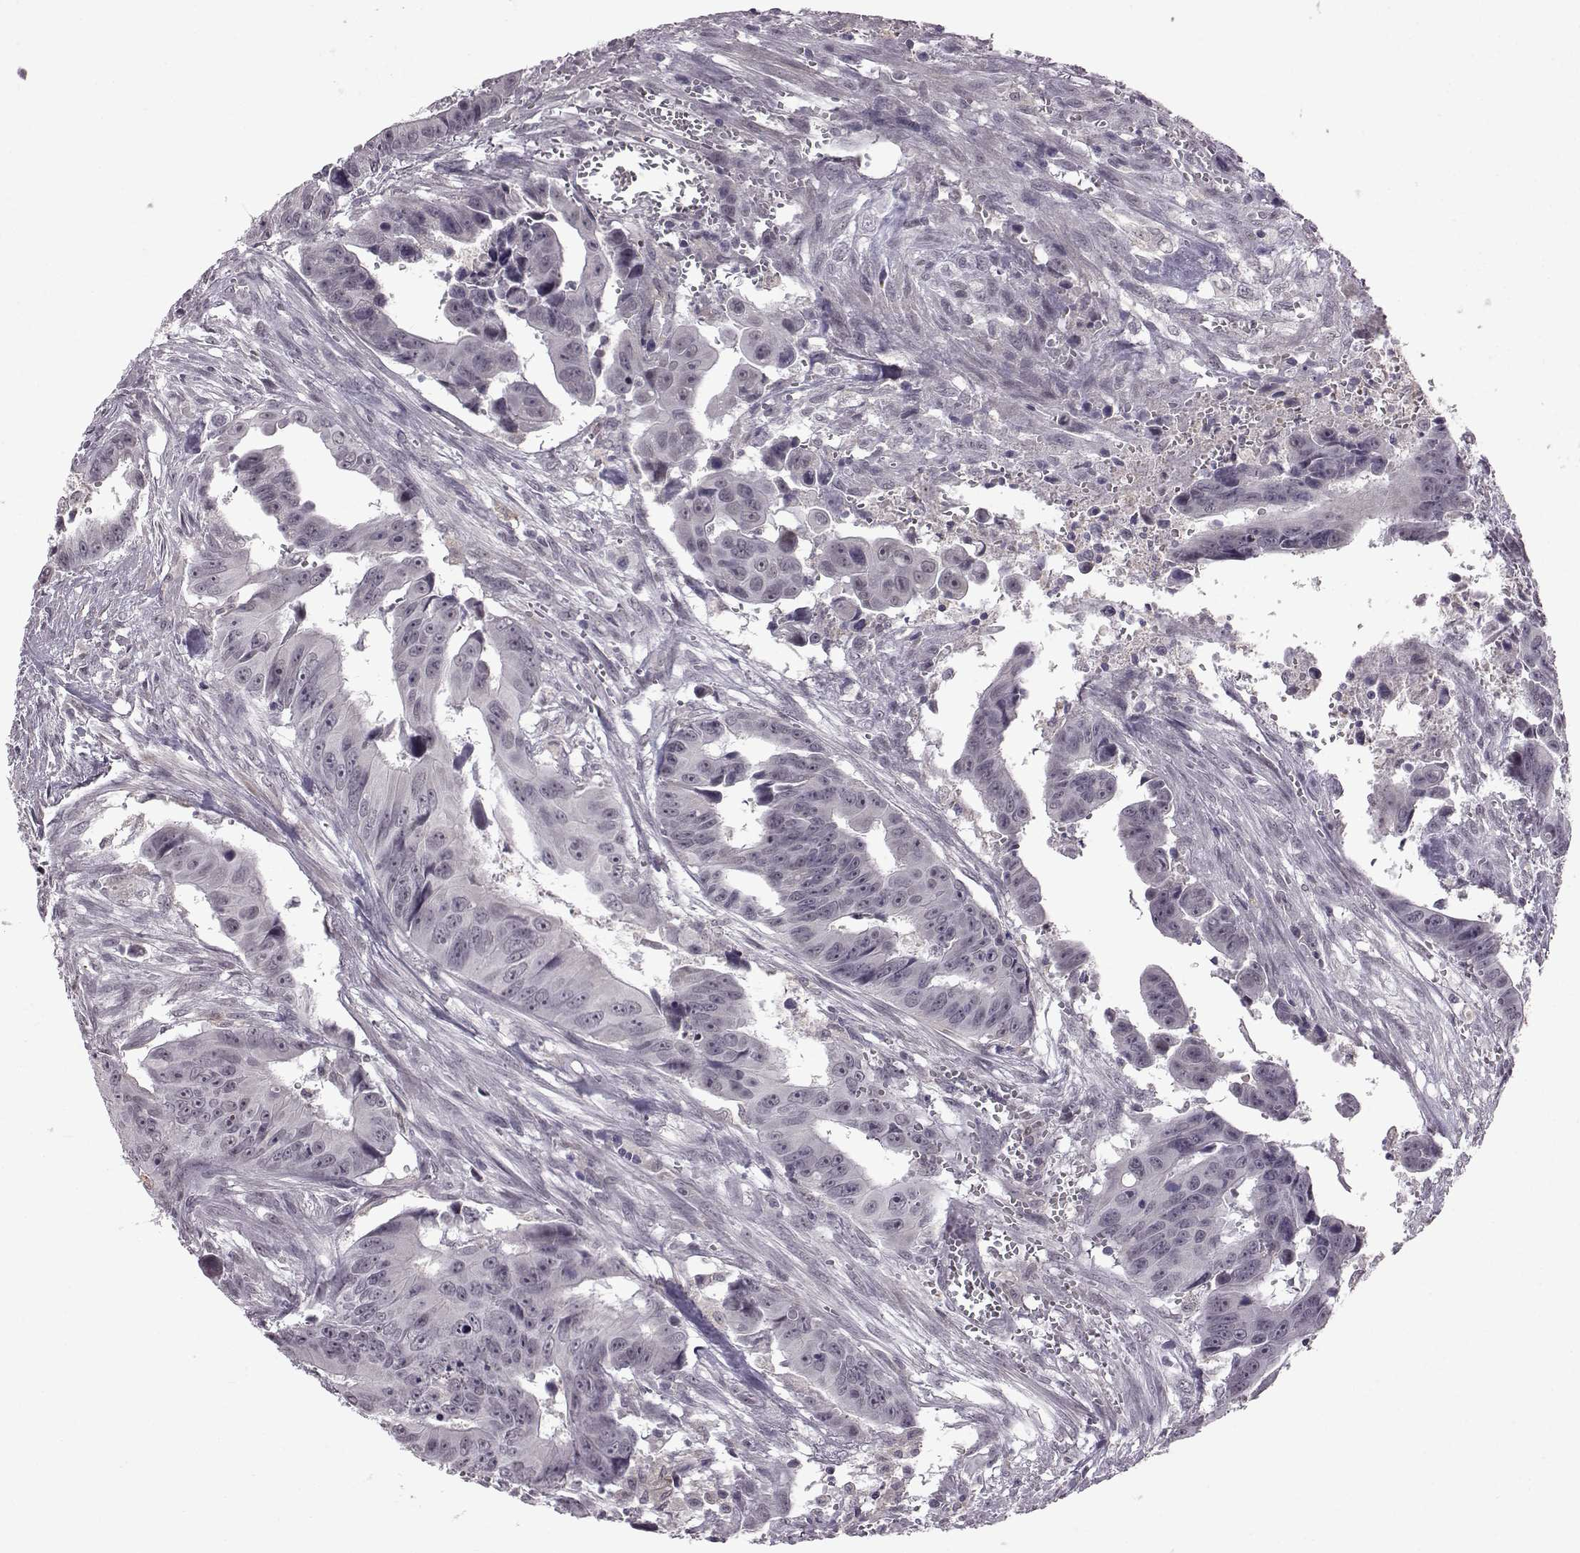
{"staining": {"intensity": "negative", "quantity": "none", "location": "none"}, "tissue": "colorectal cancer", "cell_type": "Tumor cells", "image_type": "cancer", "snomed": [{"axis": "morphology", "description": "Adenocarcinoma, NOS"}, {"axis": "topography", "description": "Colon"}], "caption": "Colorectal cancer (adenocarcinoma) was stained to show a protein in brown. There is no significant expression in tumor cells.", "gene": "SLC28A2", "patient": {"sex": "female", "age": 87}}